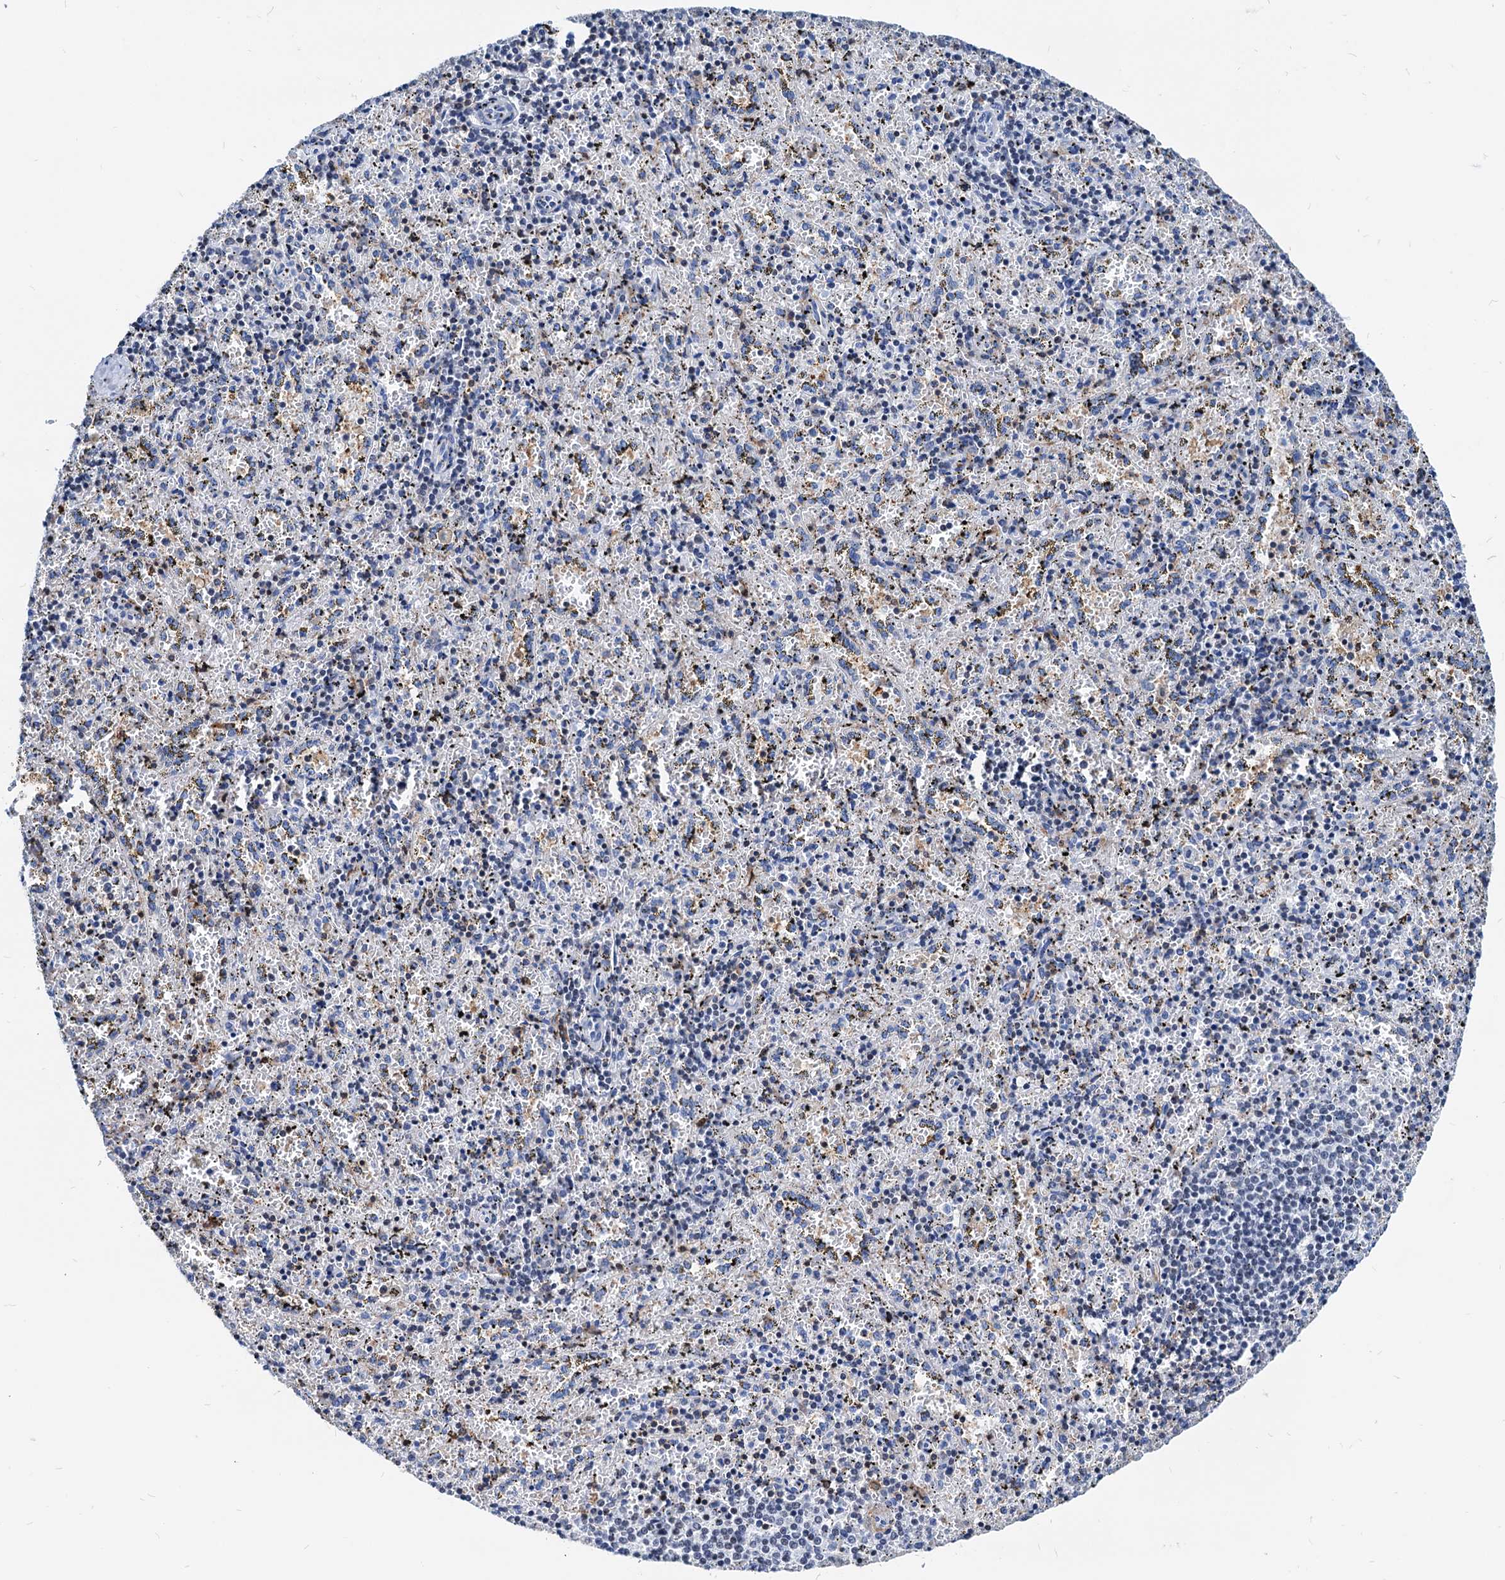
{"staining": {"intensity": "strong", "quantity": "<25%", "location": "cytoplasmic/membranous"}, "tissue": "spleen", "cell_type": "Cells in red pulp", "image_type": "normal", "snomed": [{"axis": "morphology", "description": "Normal tissue, NOS"}, {"axis": "topography", "description": "Spleen"}], "caption": "High-power microscopy captured an IHC micrograph of normal spleen, revealing strong cytoplasmic/membranous positivity in about <25% of cells in red pulp.", "gene": "LCP2", "patient": {"sex": "male", "age": 11}}